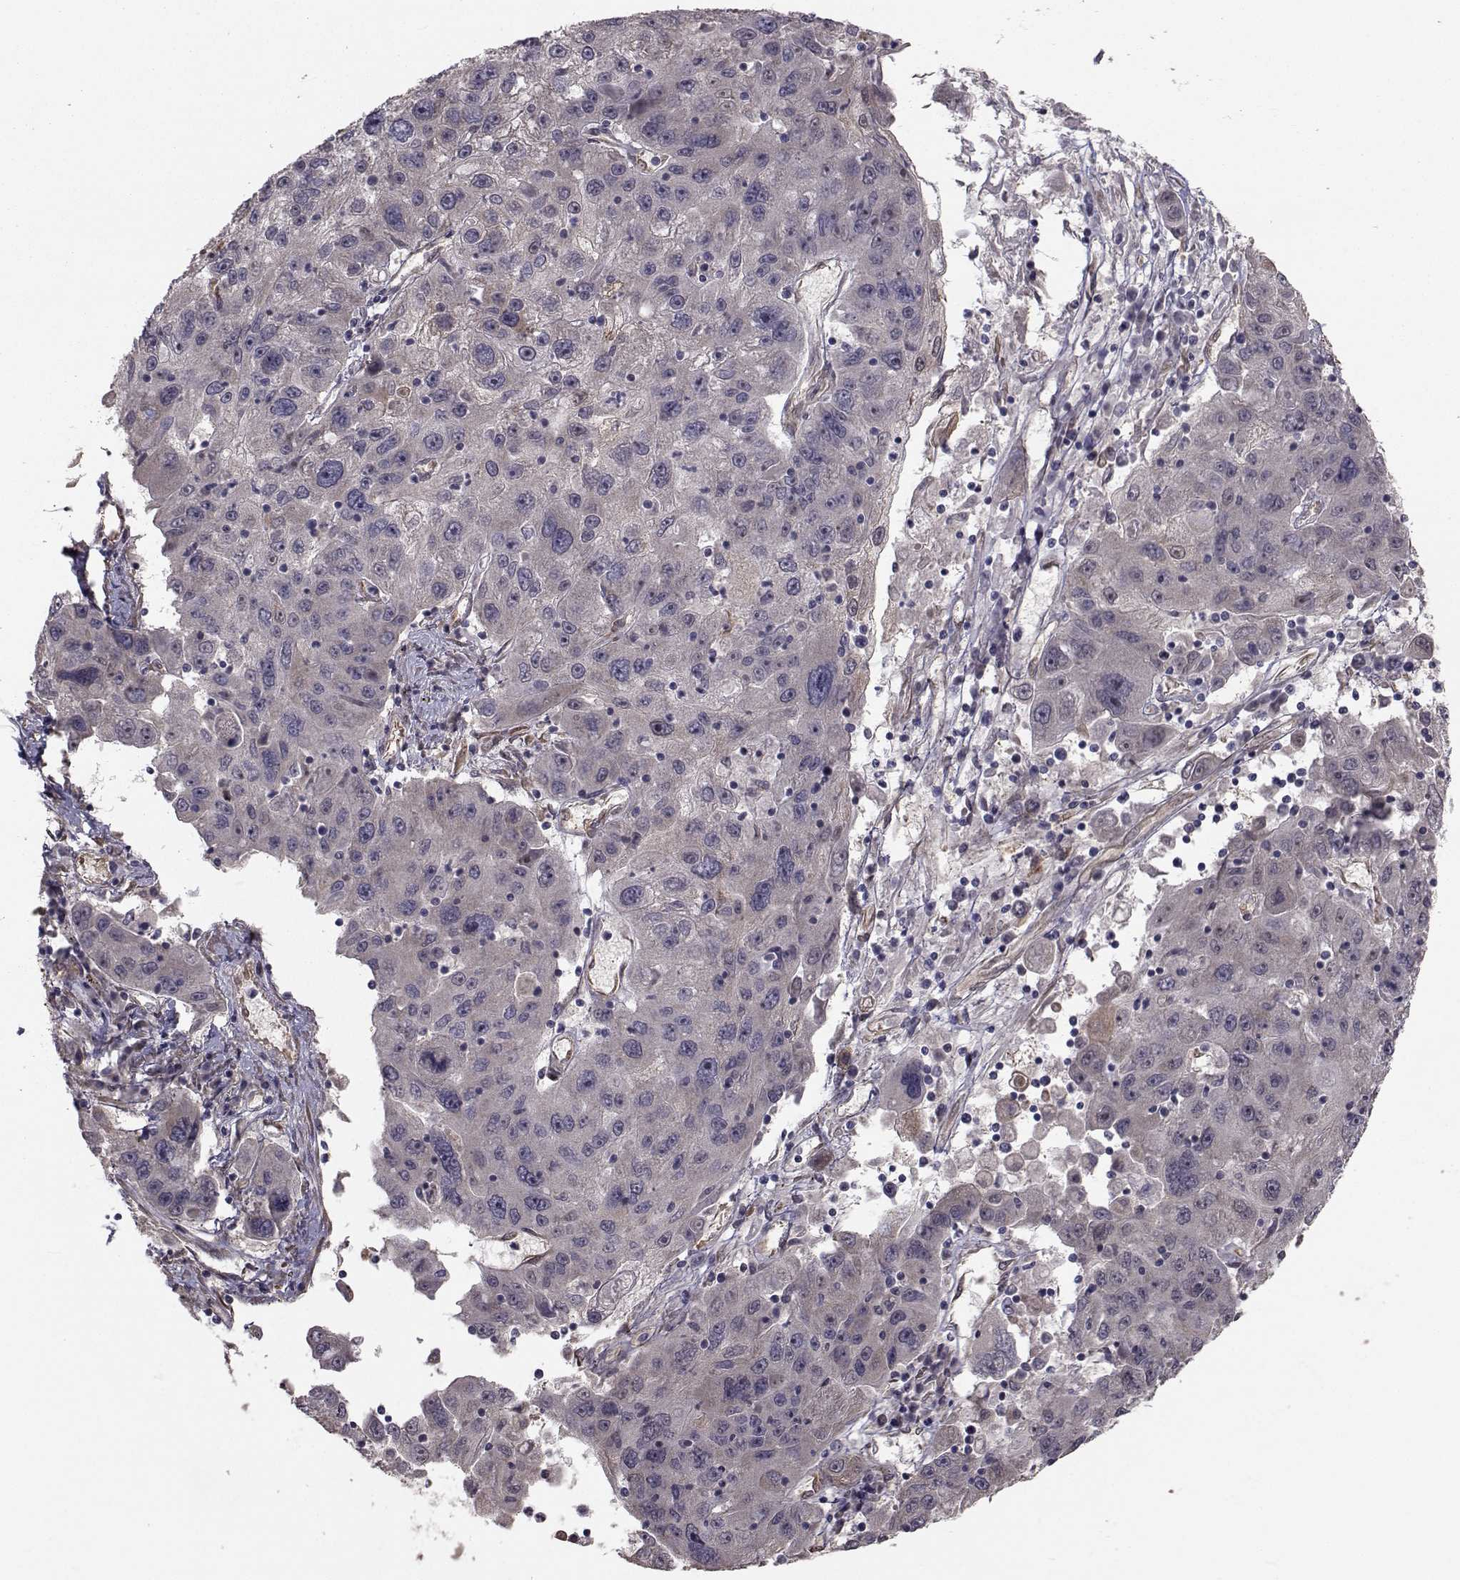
{"staining": {"intensity": "negative", "quantity": "none", "location": "none"}, "tissue": "stomach cancer", "cell_type": "Tumor cells", "image_type": "cancer", "snomed": [{"axis": "morphology", "description": "Adenocarcinoma, NOS"}, {"axis": "topography", "description": "Stomach"}], "caption": "Immunohistochemistry of human stomach cancer (adenocarcinoma) exhibits no staining in tumor cells.", "gene": "TRIP10", "patient": {"sex": "male", "age": 56}}